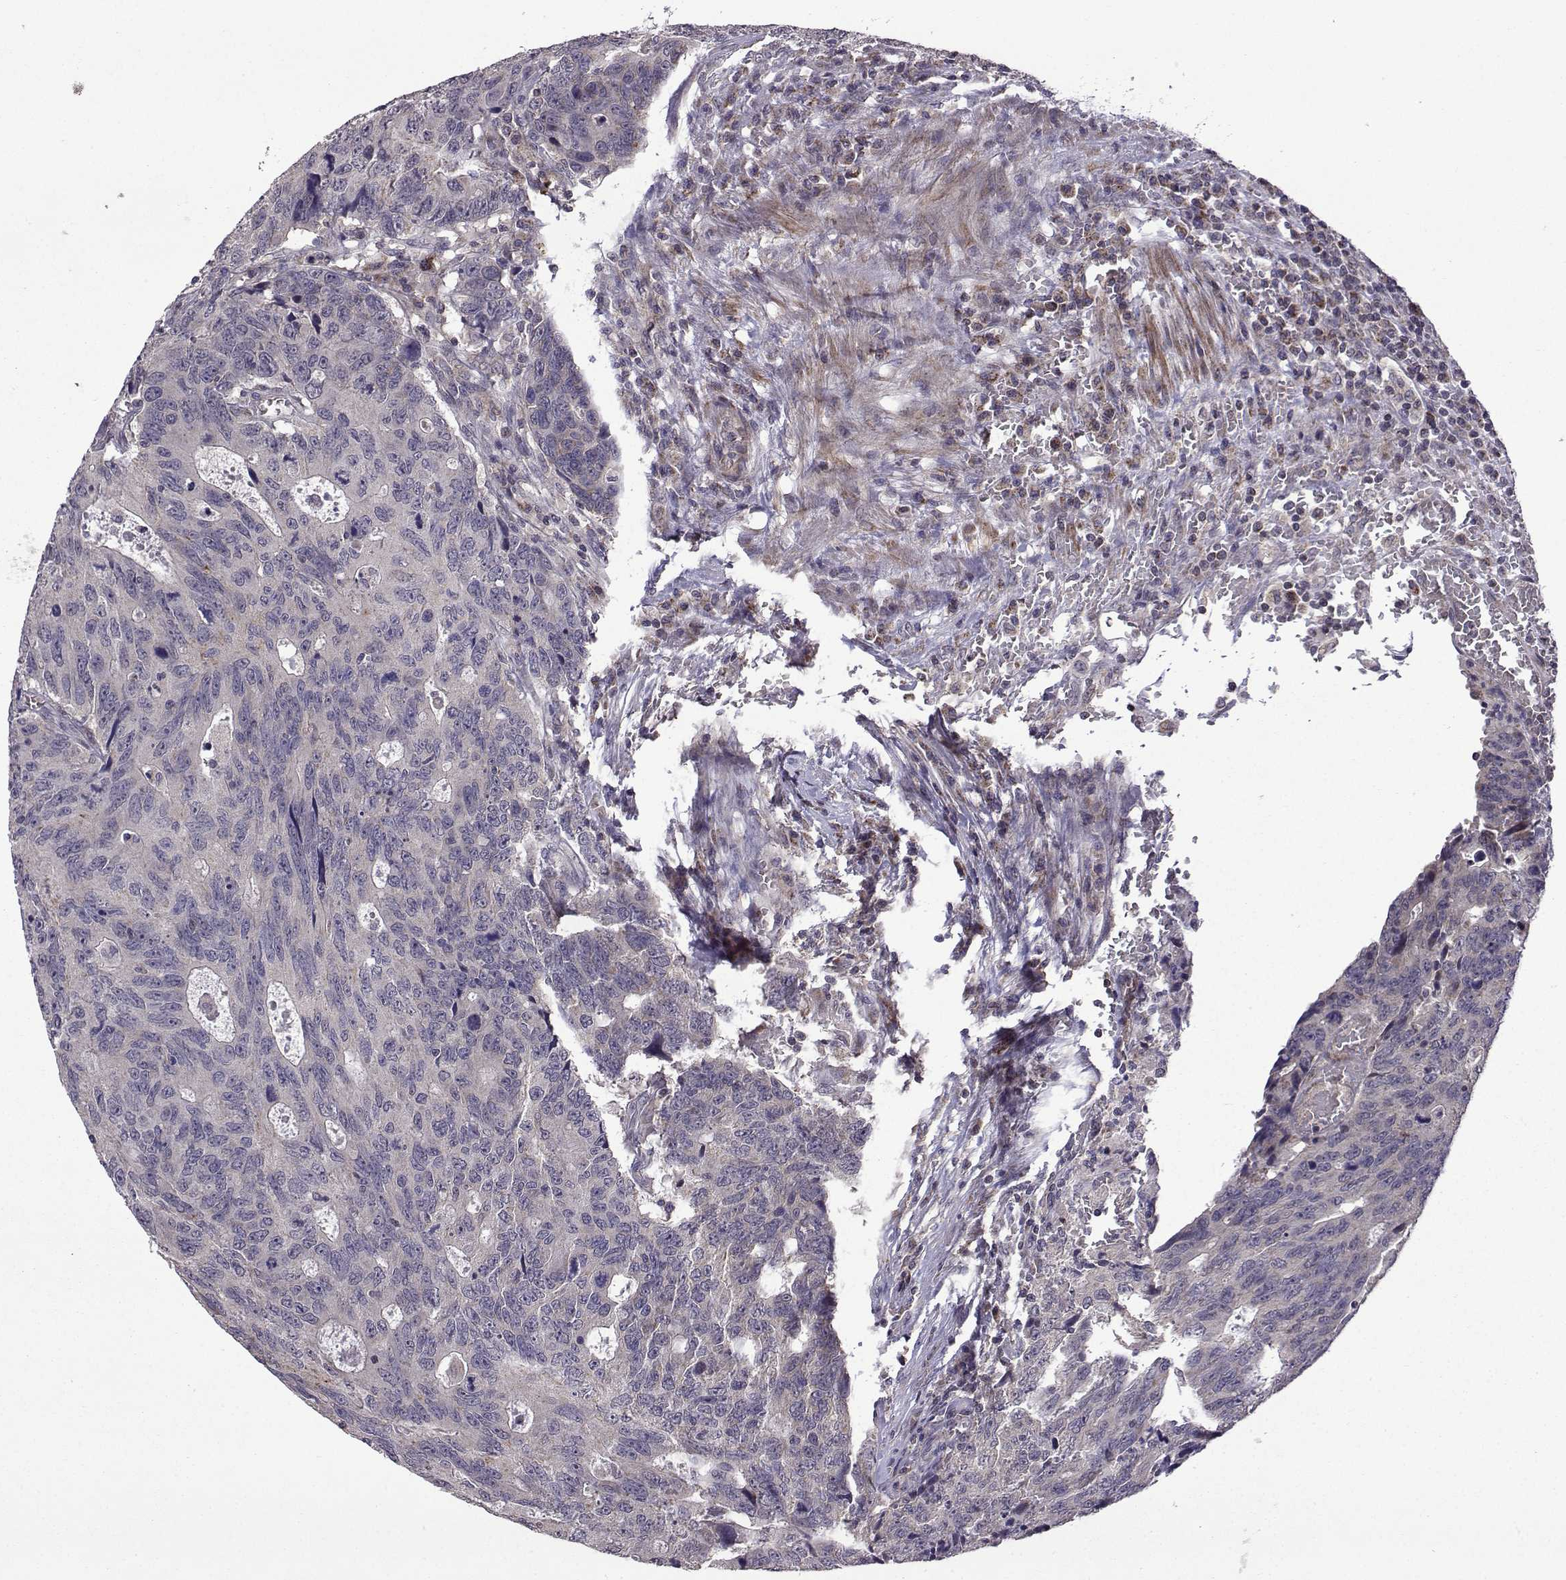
{"staining": {"intensity": "weak", "quantity": "<25%", "location": "cytoplasmic/membranous"}, "tissue": "colorectal cancer", "cell_type": "Tumor cells", "image_type": "cancer", "snomed": [{"axis": "morphology", "description": "Adenocarcinoma, NOS"}, {"axis": "topography", "description": "Colon"}], "caption": "Protein analysis of colorectal cancer exhibits no significant expression in tumor cells.", "gene": "TAB2", "patient": {"sex": "female", "age": 77}}